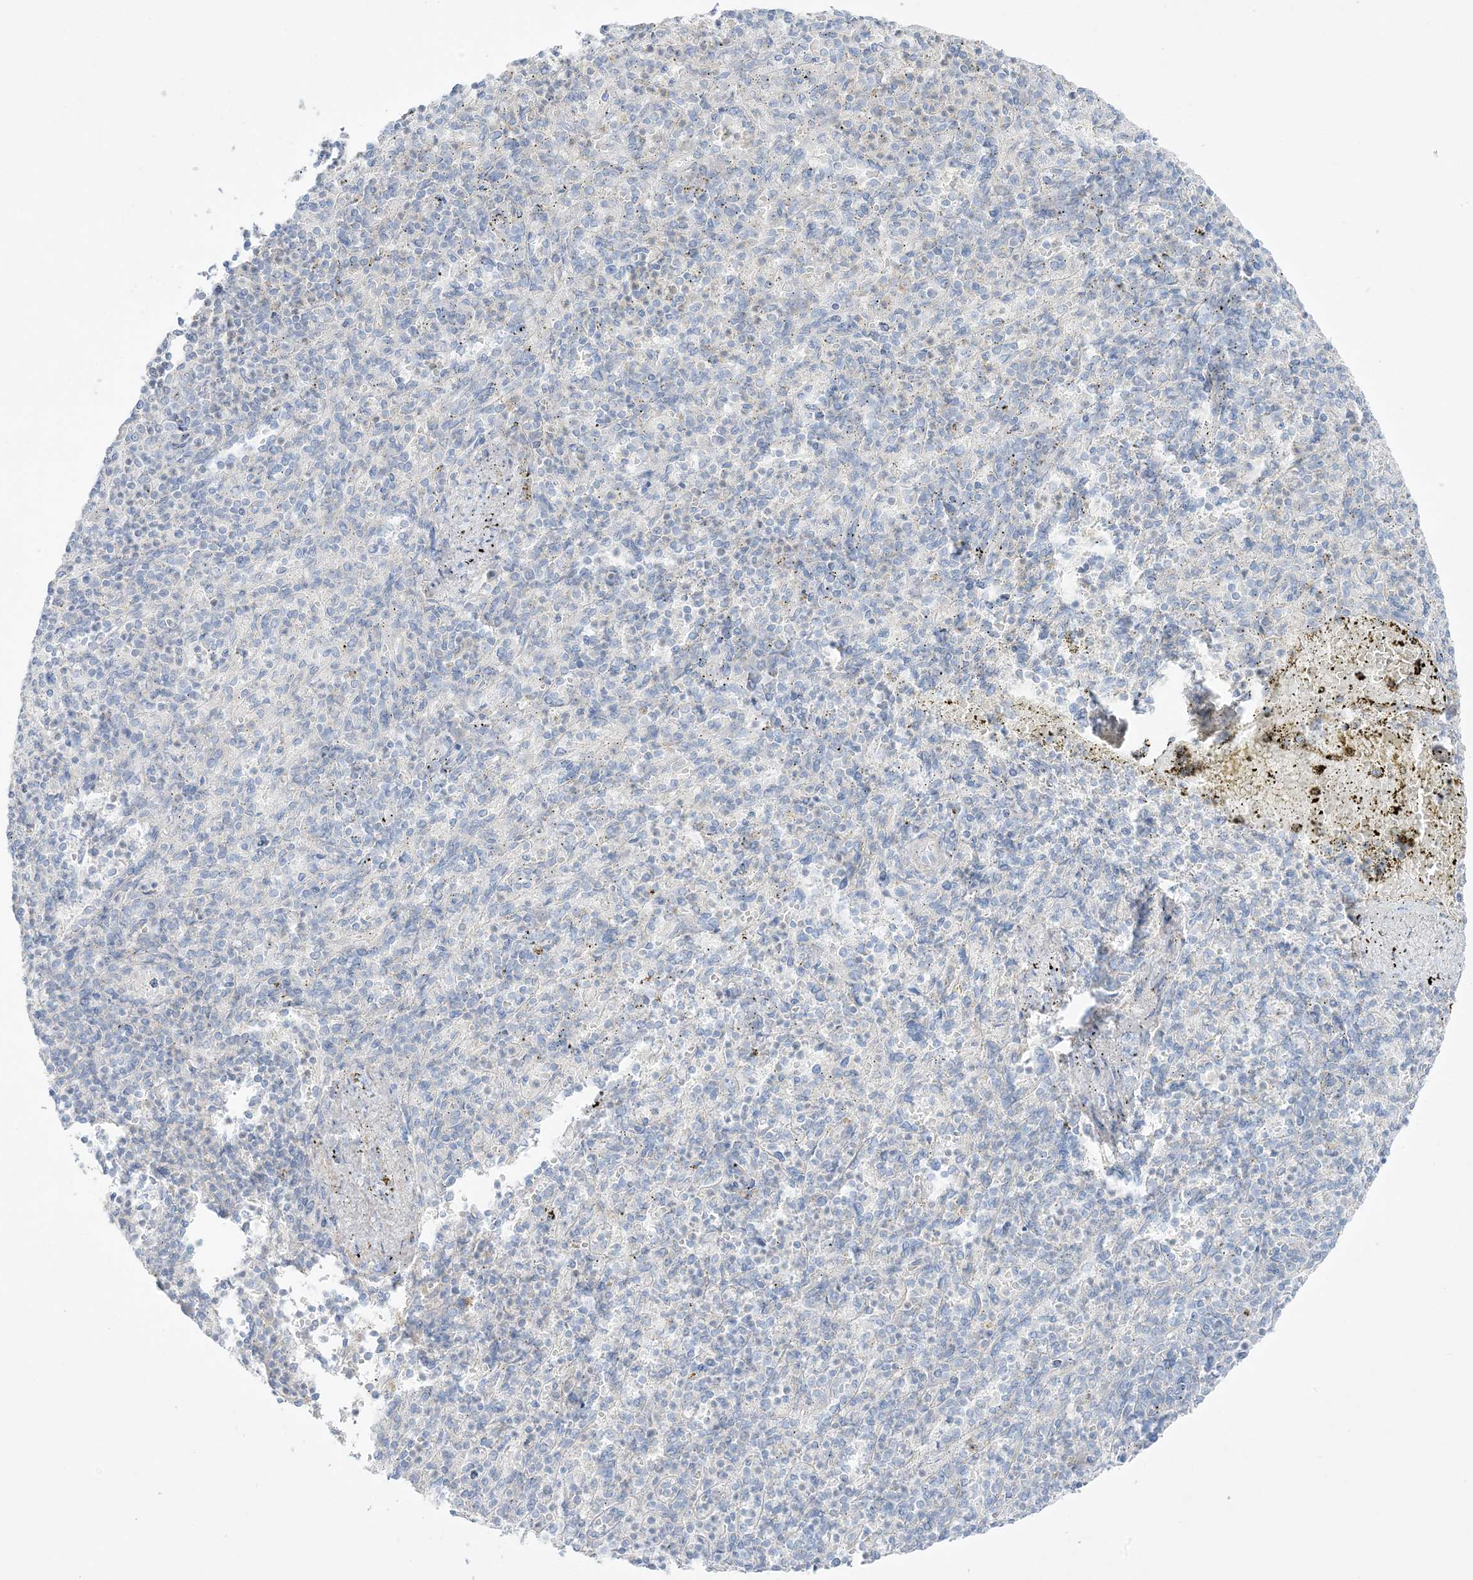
{"staining": {"intensity": "negative", "quantity": "none", "location": "none"}, "tissue": "spleen", "cell_type": "Cells in red pulp", "image_type": "normal", "snomed": [{"axis": "morphology", "description": "Normal tissue, NOS"}, {"axis": "topography", "description": "Spleen"}], "caption": "Immunohistochemistry (IHC) of unremarkable spleen reveals no staining in cells in red pulp. Nuclei are stained in blue.", "gene": "FAM184A", "patient": {"sex": "female", "age": 74}}